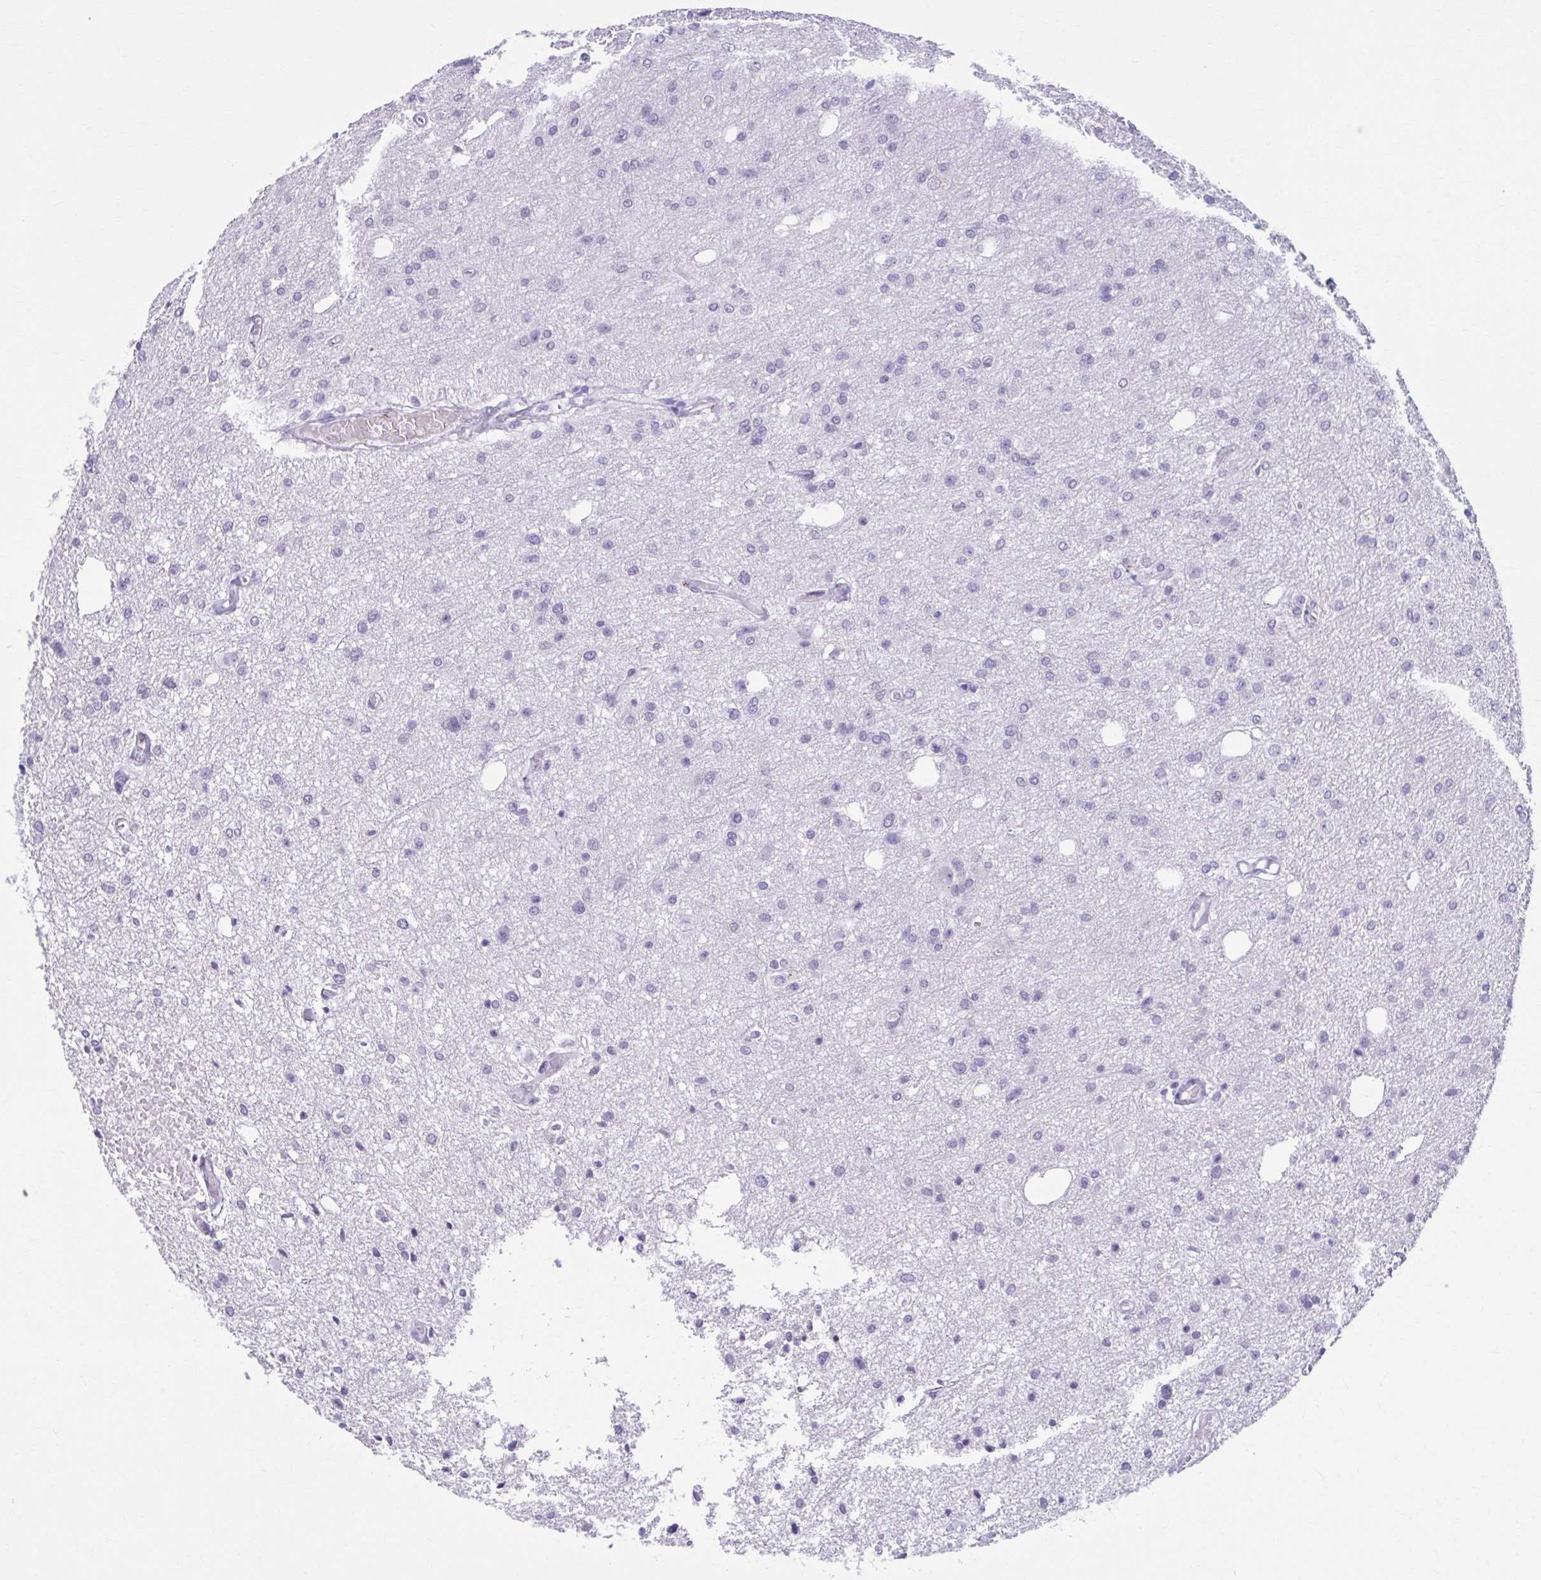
{"staining": {"intensity": "negative", "quantity": "none", "location": "none"}, "tissue": "glioma", "cell_type": "Tumor cells", "image_type": "cancer", "snomed": [{"axis": "morphology", "description": "Glioma, malignant, Low grade"}, {"axis": "topography", "description": "Brain"}], "caption": "The histopathology image demonstrates no staining of tumor cells in malignant low-grade glioma.", "gene": "ZNF682", "patient": {"sex": "male", "age": 26}}